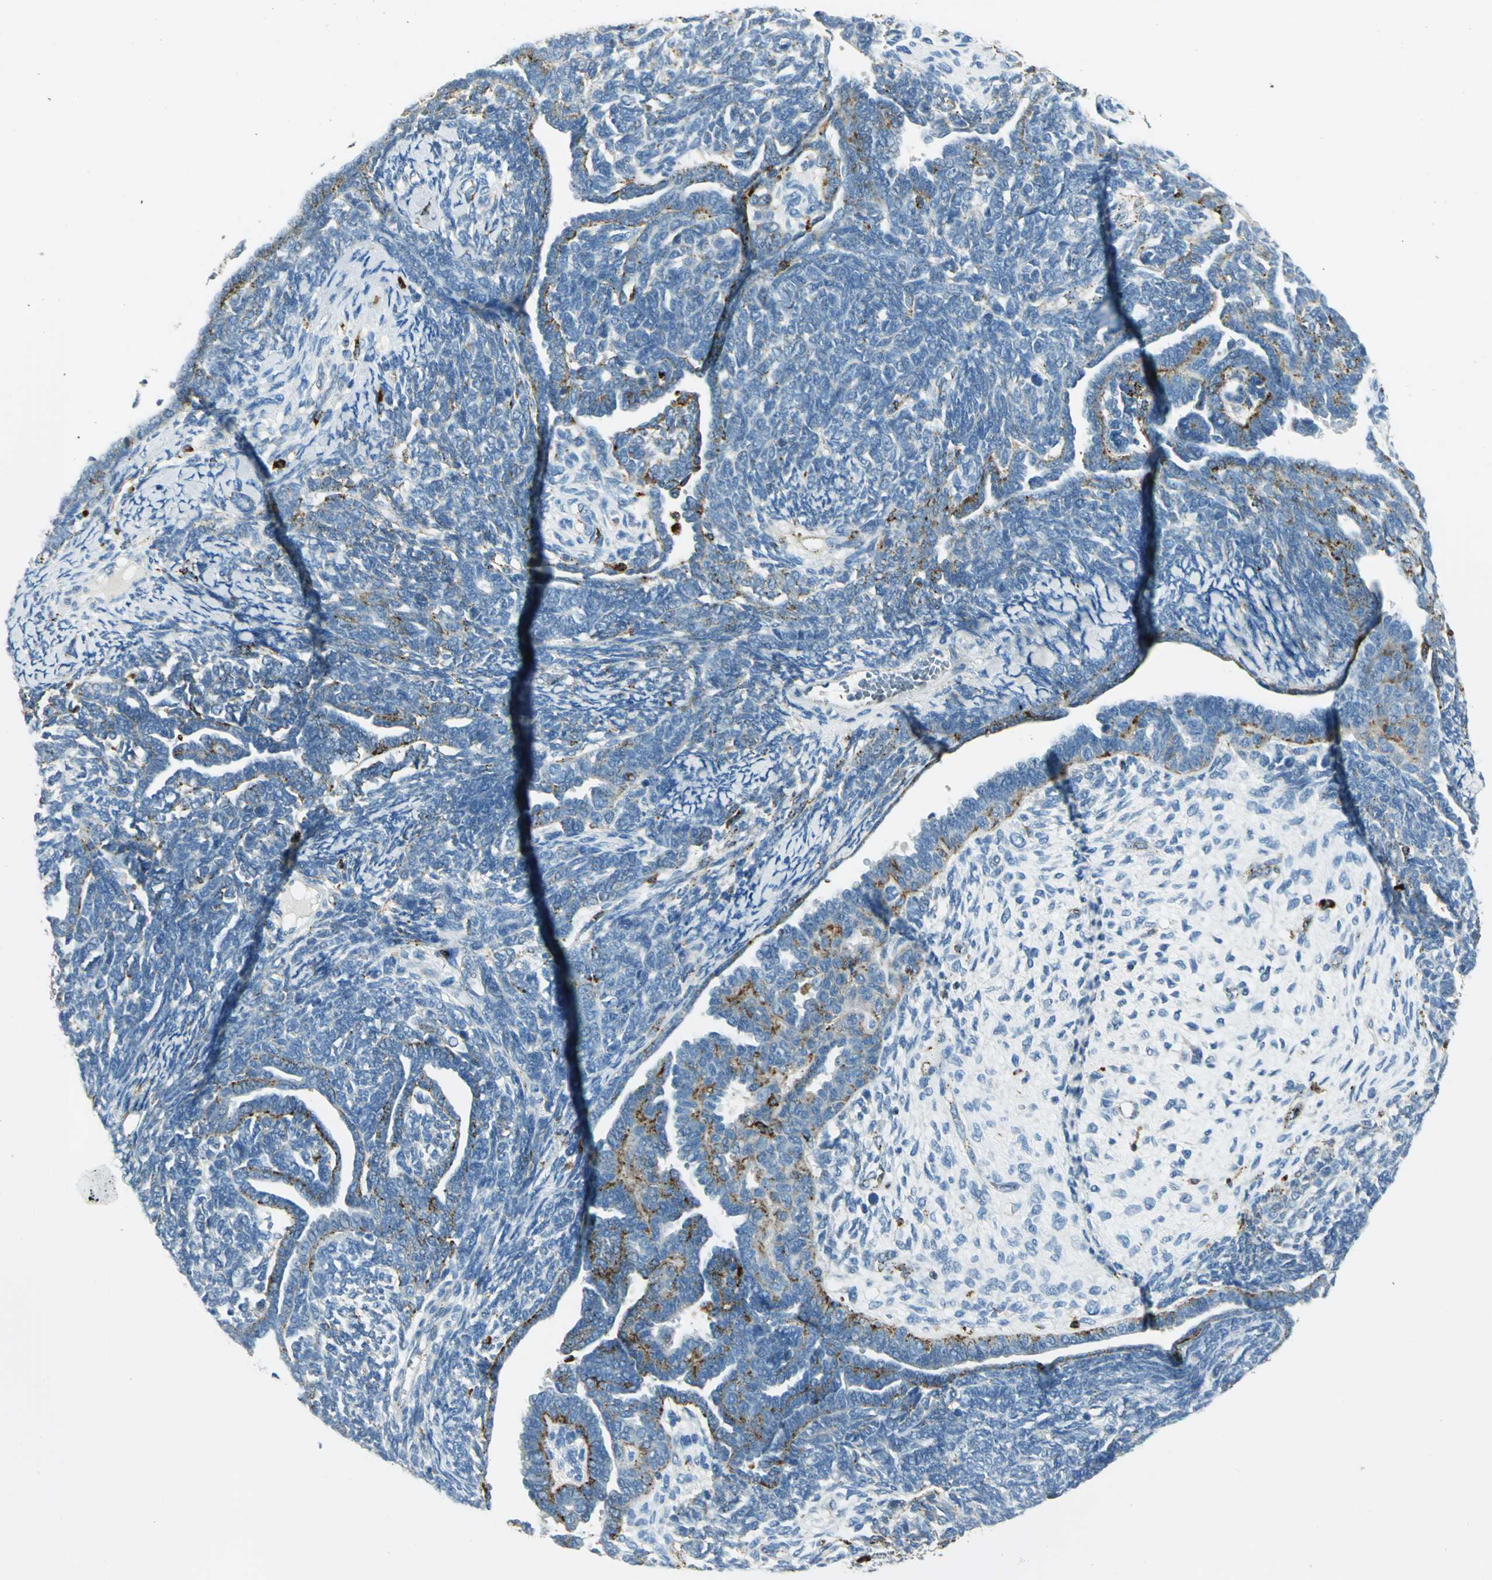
{"staining": {"intensity": "moderate", "quantity": "<25%", "location": "cytoplasmic/membranous"}, "tissue": "endometrial cancer", "cell_type": "Tumor cells", "image_type": "cancer", "snomed": [{"axis": "morphology", "description": "Neoplasm, malignant, NOS"}, {"axis": "topography", "description": "Endometrium"}], "caption": "Moderate cytoplasmic/membranous protein staining is seen in about <25% of tumor cells in endometrial malignant neoplasm.", "gene": "ARSA", "patient": {"sex": "female", "age": 74}}